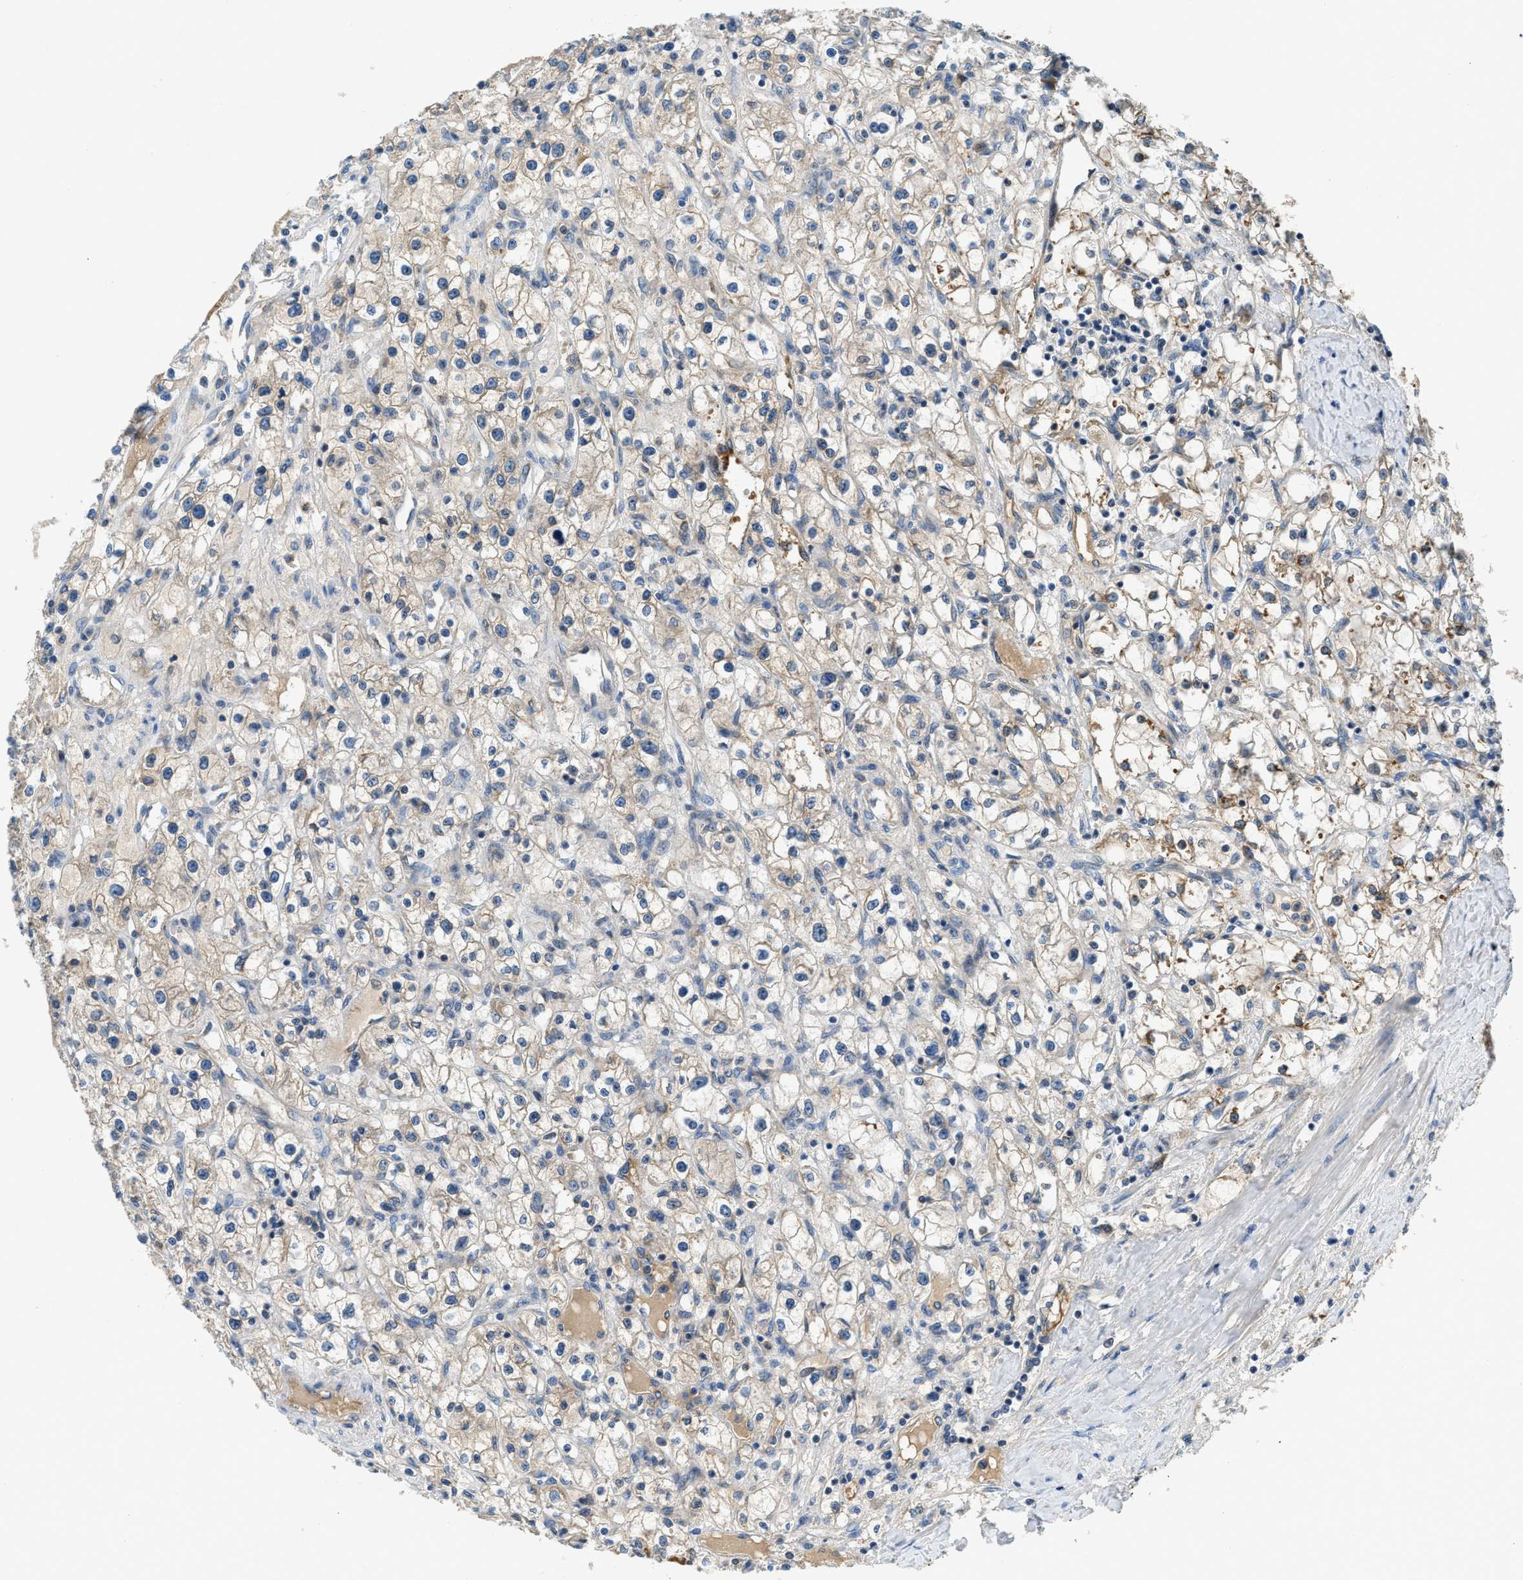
{"staining": {"intensity": "weak", "quantity": ">75%", "location": "cytoplasmic/membranous"}, "tissue": "renal cancer", "cell_type": "Tumor cells", "image_type": "cancer", "snomed": [{"axis": "morphology", "description": "Adenocarcinoma, NOS"}, {"axis": "topography", "description": "Kidney"}], "caption": "The immunohistochemical stain highlights weak cytoplasmic/membranous expression in tumor cells of renal cancer tissue. The protein of interest is stained brown, and the nuclei are stained in blue (DAB IHC with brightfield microscopy, high magnification).", "gene": "GGCX", "patient": {"sex": "male", "age": 56}}